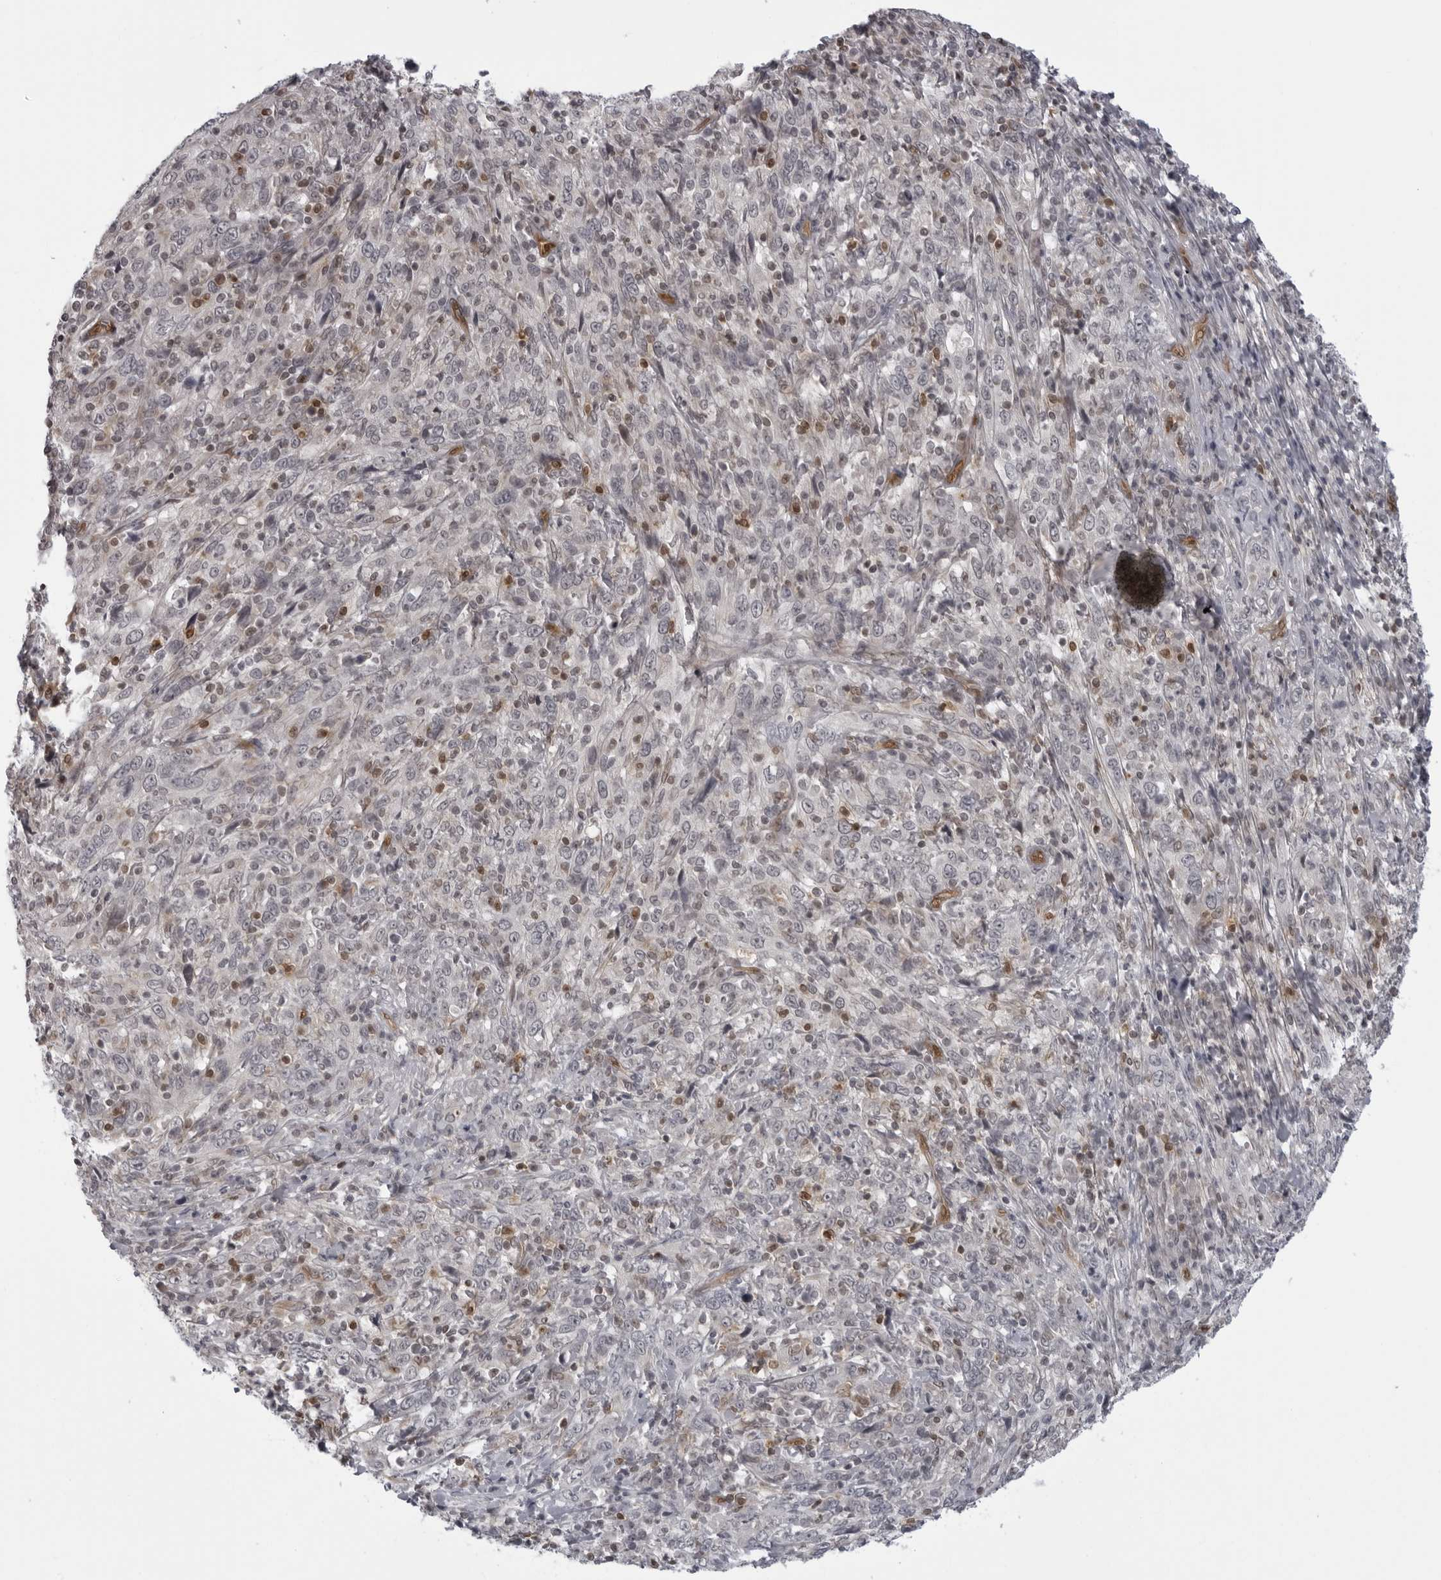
{"staining": {"intensity": "negative", "quantity": "none", "location": "none"}, "tissue": "cervical cancer", "cell_type": "Tumor cells", "image_type": "cancer", "snomed": [{"axis": "morphology", "description": "Squamous cell carcinoma, NOS"}, {"axis": "topography", "description": "Cervix"}], "caption": "Tumor cells show no significant staining in cervical squamous cell carcinoma.", "gene": "MAPK12", "patient": {"sex": "female", "age": 46}}